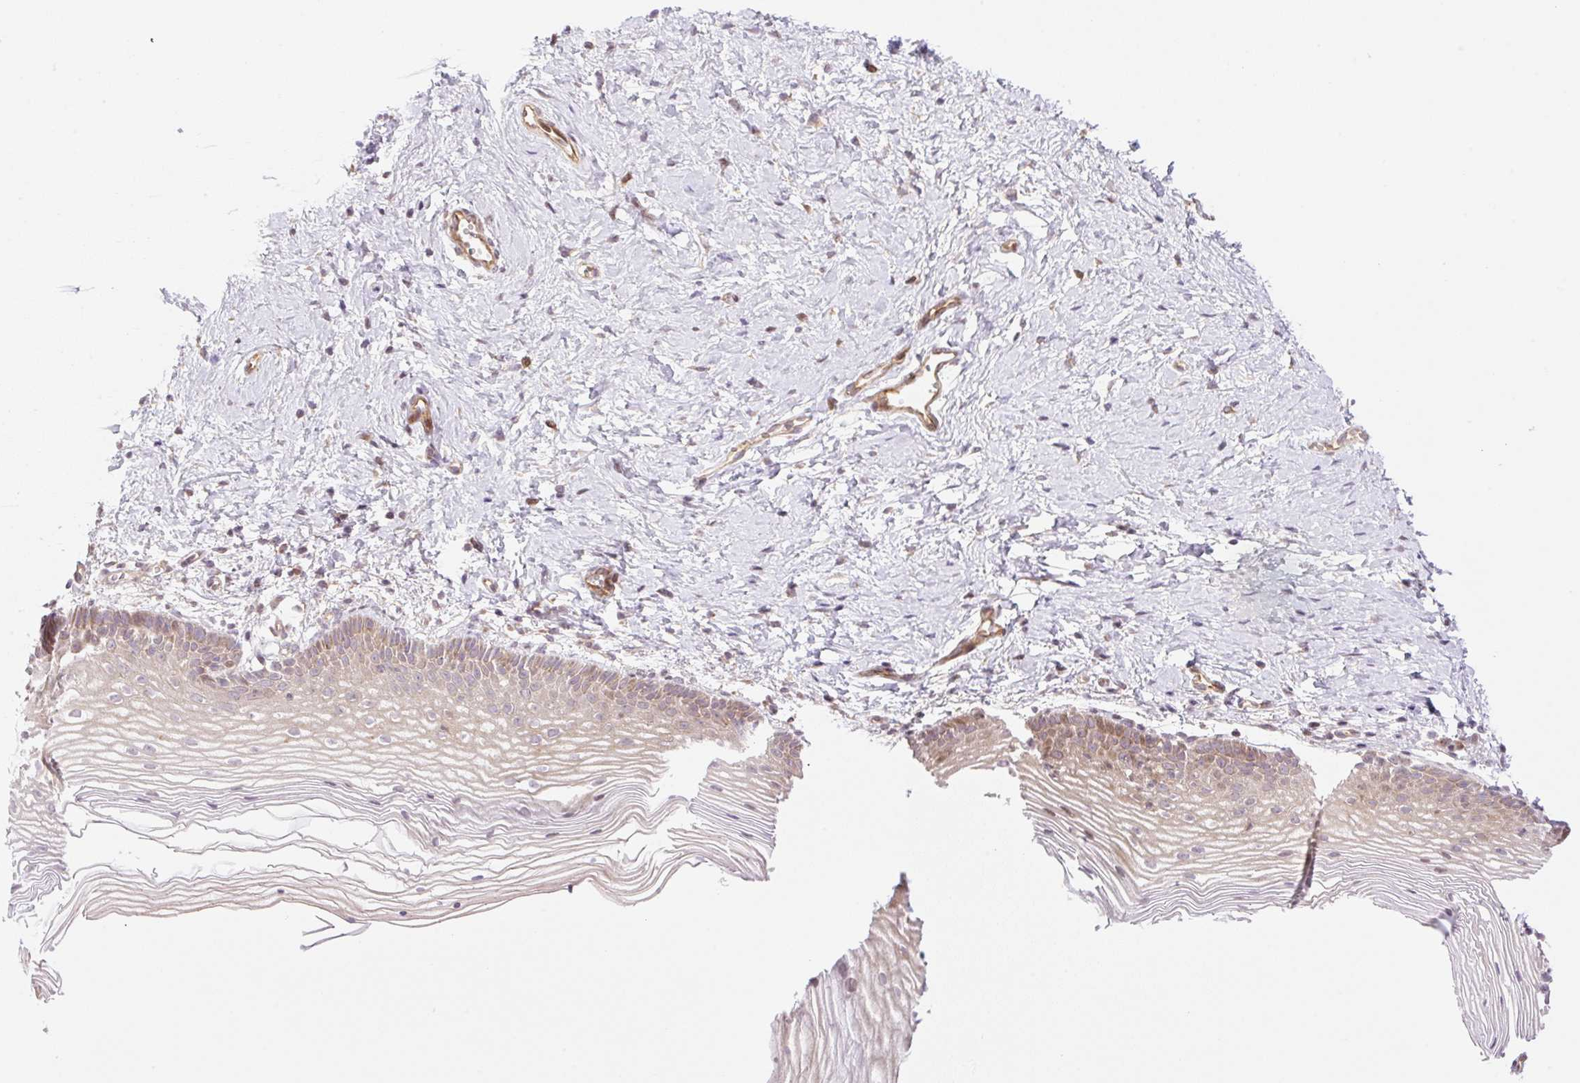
{"staining": {"intensity": "moderate", "quantity": "<25%", "location": "cytoplasmic/membranous,nuclear"}, "tissue": "vagina", "cell_type": "Squamous epithelial cells", "image_type": "normal", "snomed": [{"axis": "morphology", "description": "Normal tissue, NOS"}, {"axis": "topography", "description": "Vagina"}], "caption": "Immunohistochemical staining of unremarkable human vagina exhibits low levels of moderate cytoplasmic/membranous,nuclear staining in approximately <25% of squamous epithelial cells.", "gene": "ZNF394", "patient": {"sex": "female", "age": 56}}